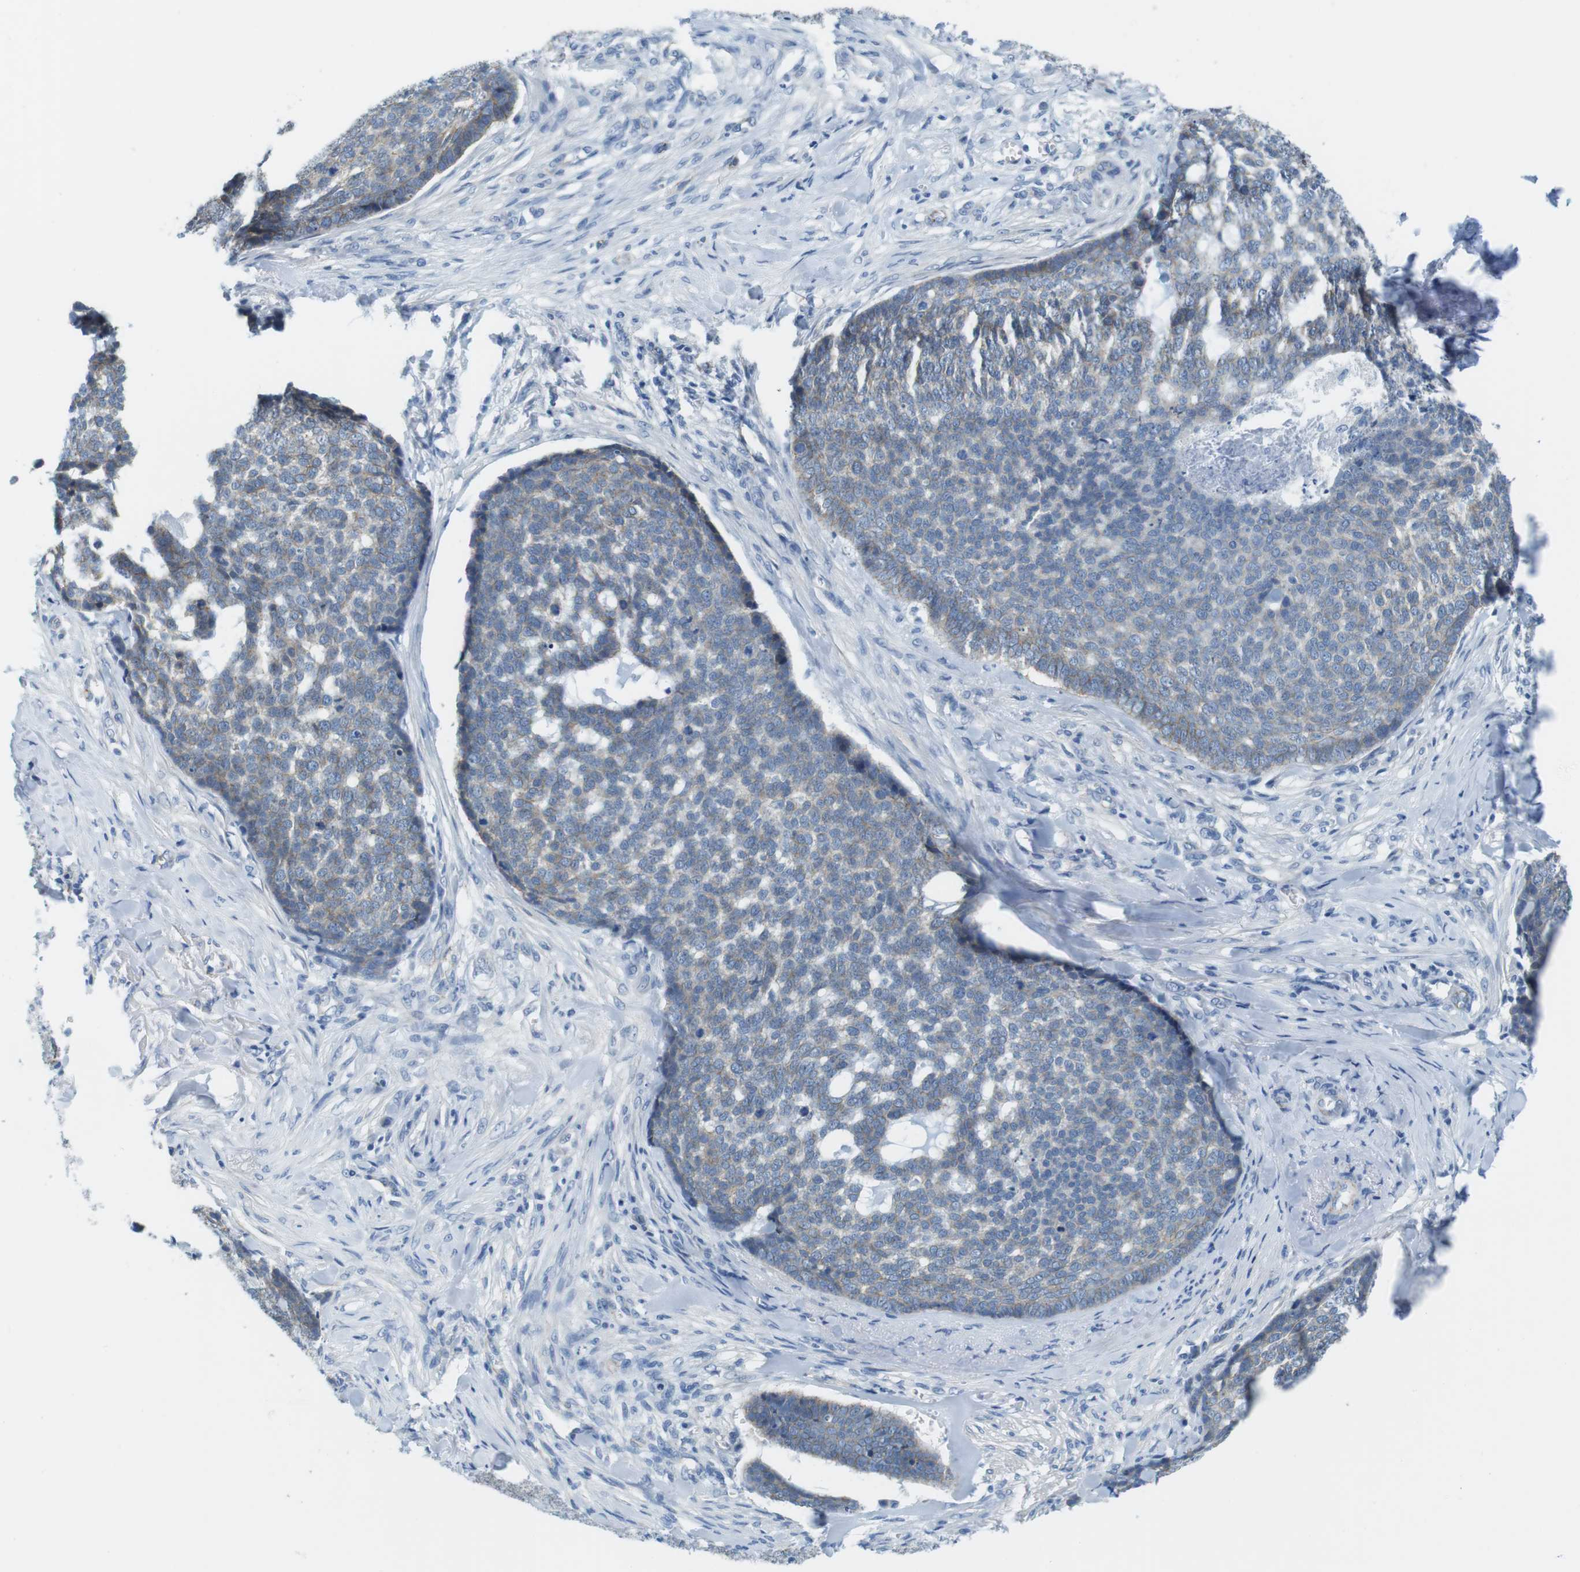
{"staining": {"intensity": "weak", "quantity": "<25%", "location": "cytoplasmic/membranous"}, "tissue": "skin cancer", "cell_type": "Tumor cells", "image_type": "cancer", "snomed": [{"axis": "morphology", "description": "Basal cell carcinoma"}, {"axis": "topography", "description": "Skin"}], "caption": "A high-resolution image shows immunohistochemistry staining of skin cancer, which shows no significant positivity in tumor cells.", "gene": "SLC6A6", "patient": {"sex": "male", "age": 84}}